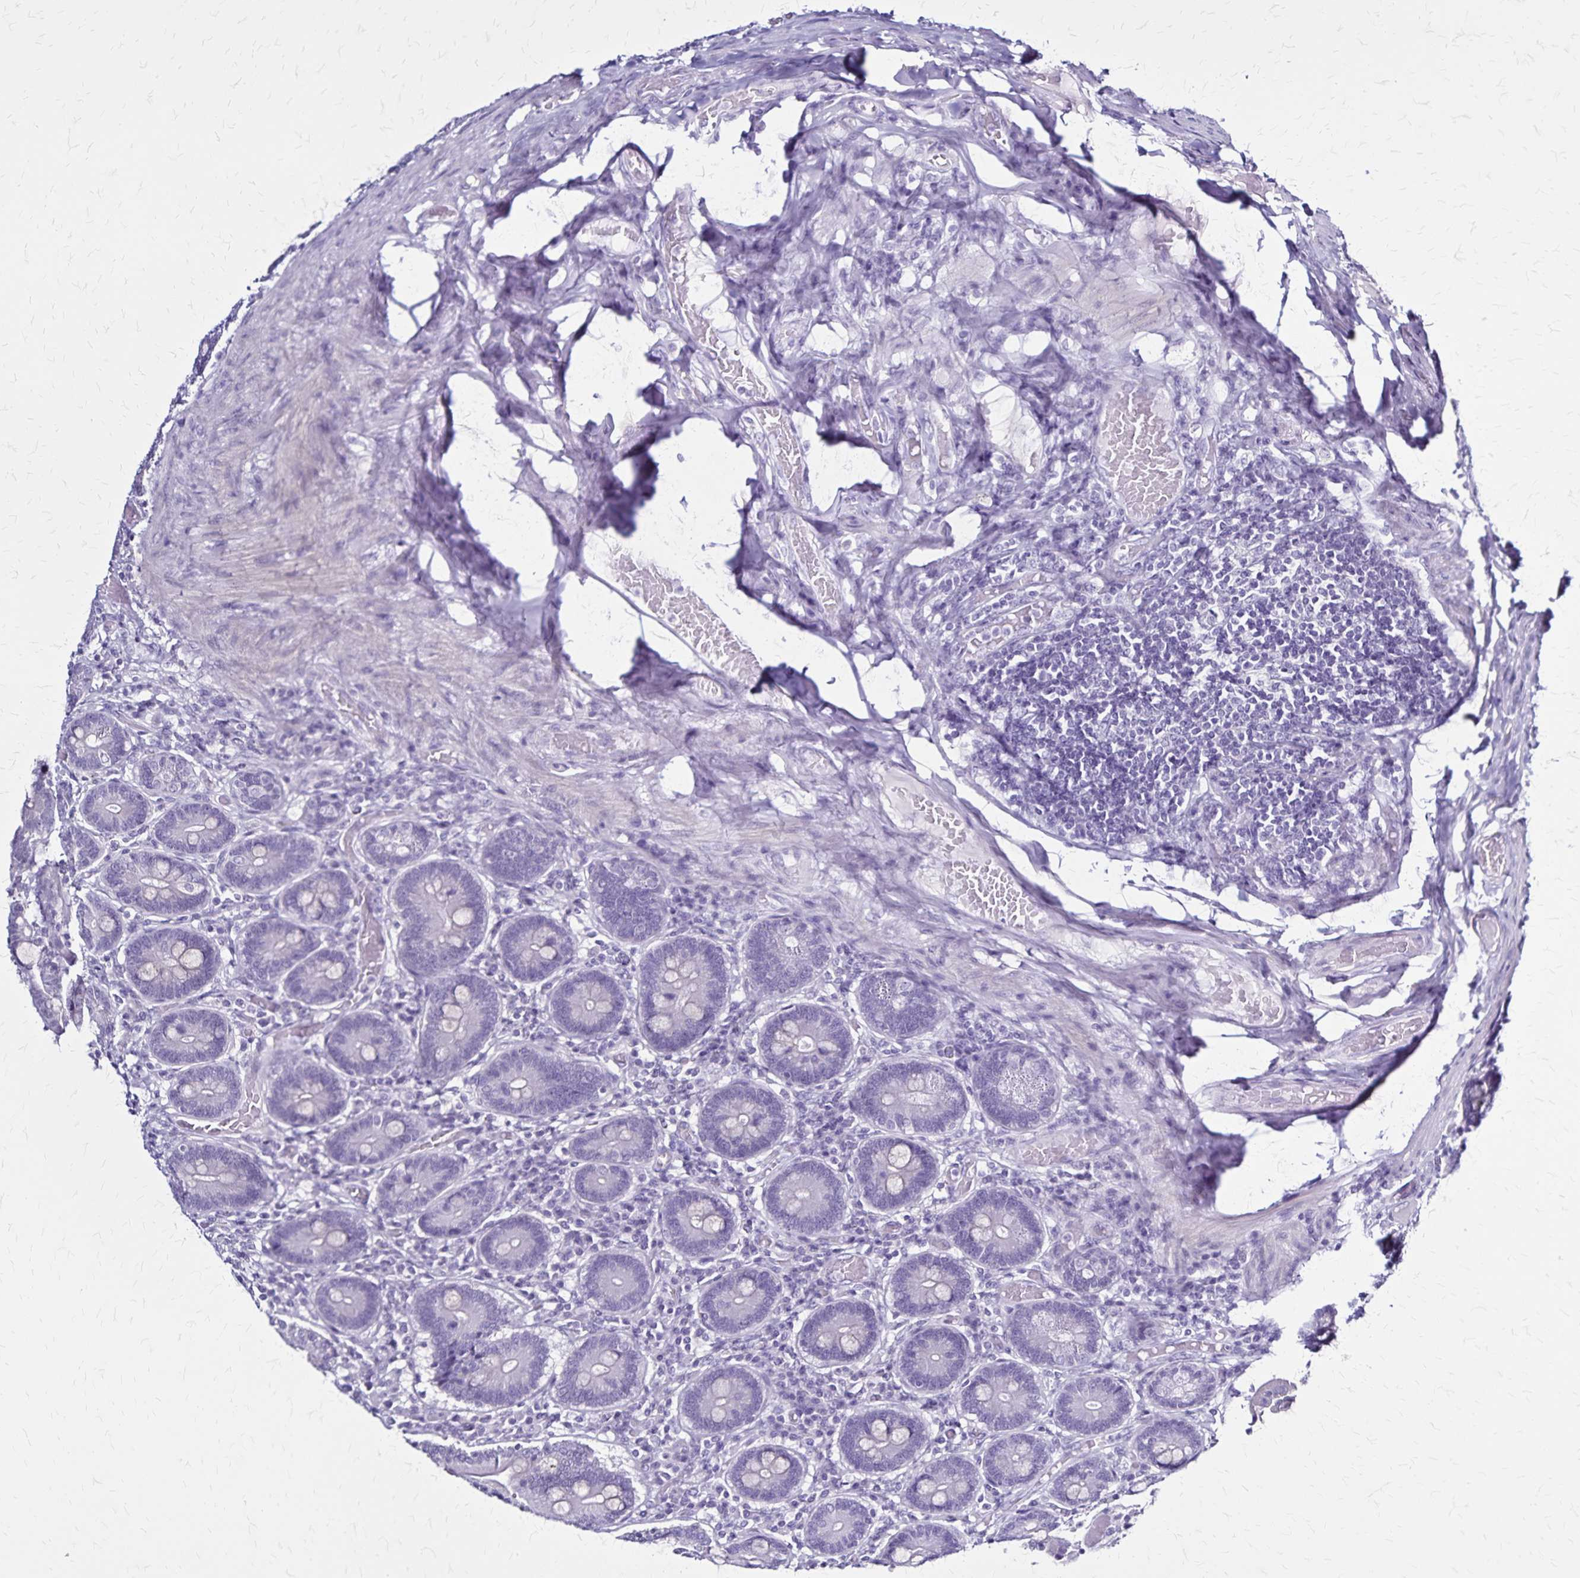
{"staining": {"intensity": "negative", "quantity": "none", "location": "none"}, "tissue": "duodenum", "cell_type": "Glandular cells", "image_type": "normal", "snomed": [{"axis": "morphology", "description": "Normal tissue, NOS"}, {"axis": "topography", "description": "Duodenum"}], "caption": "A high-resolution micrograph shows immunohistochemistry staining of benign duodenum, which displays no significant expression in glandular cells.", "gene": "PLXNA4", "patient": {"sex": "female", "age": 62}}